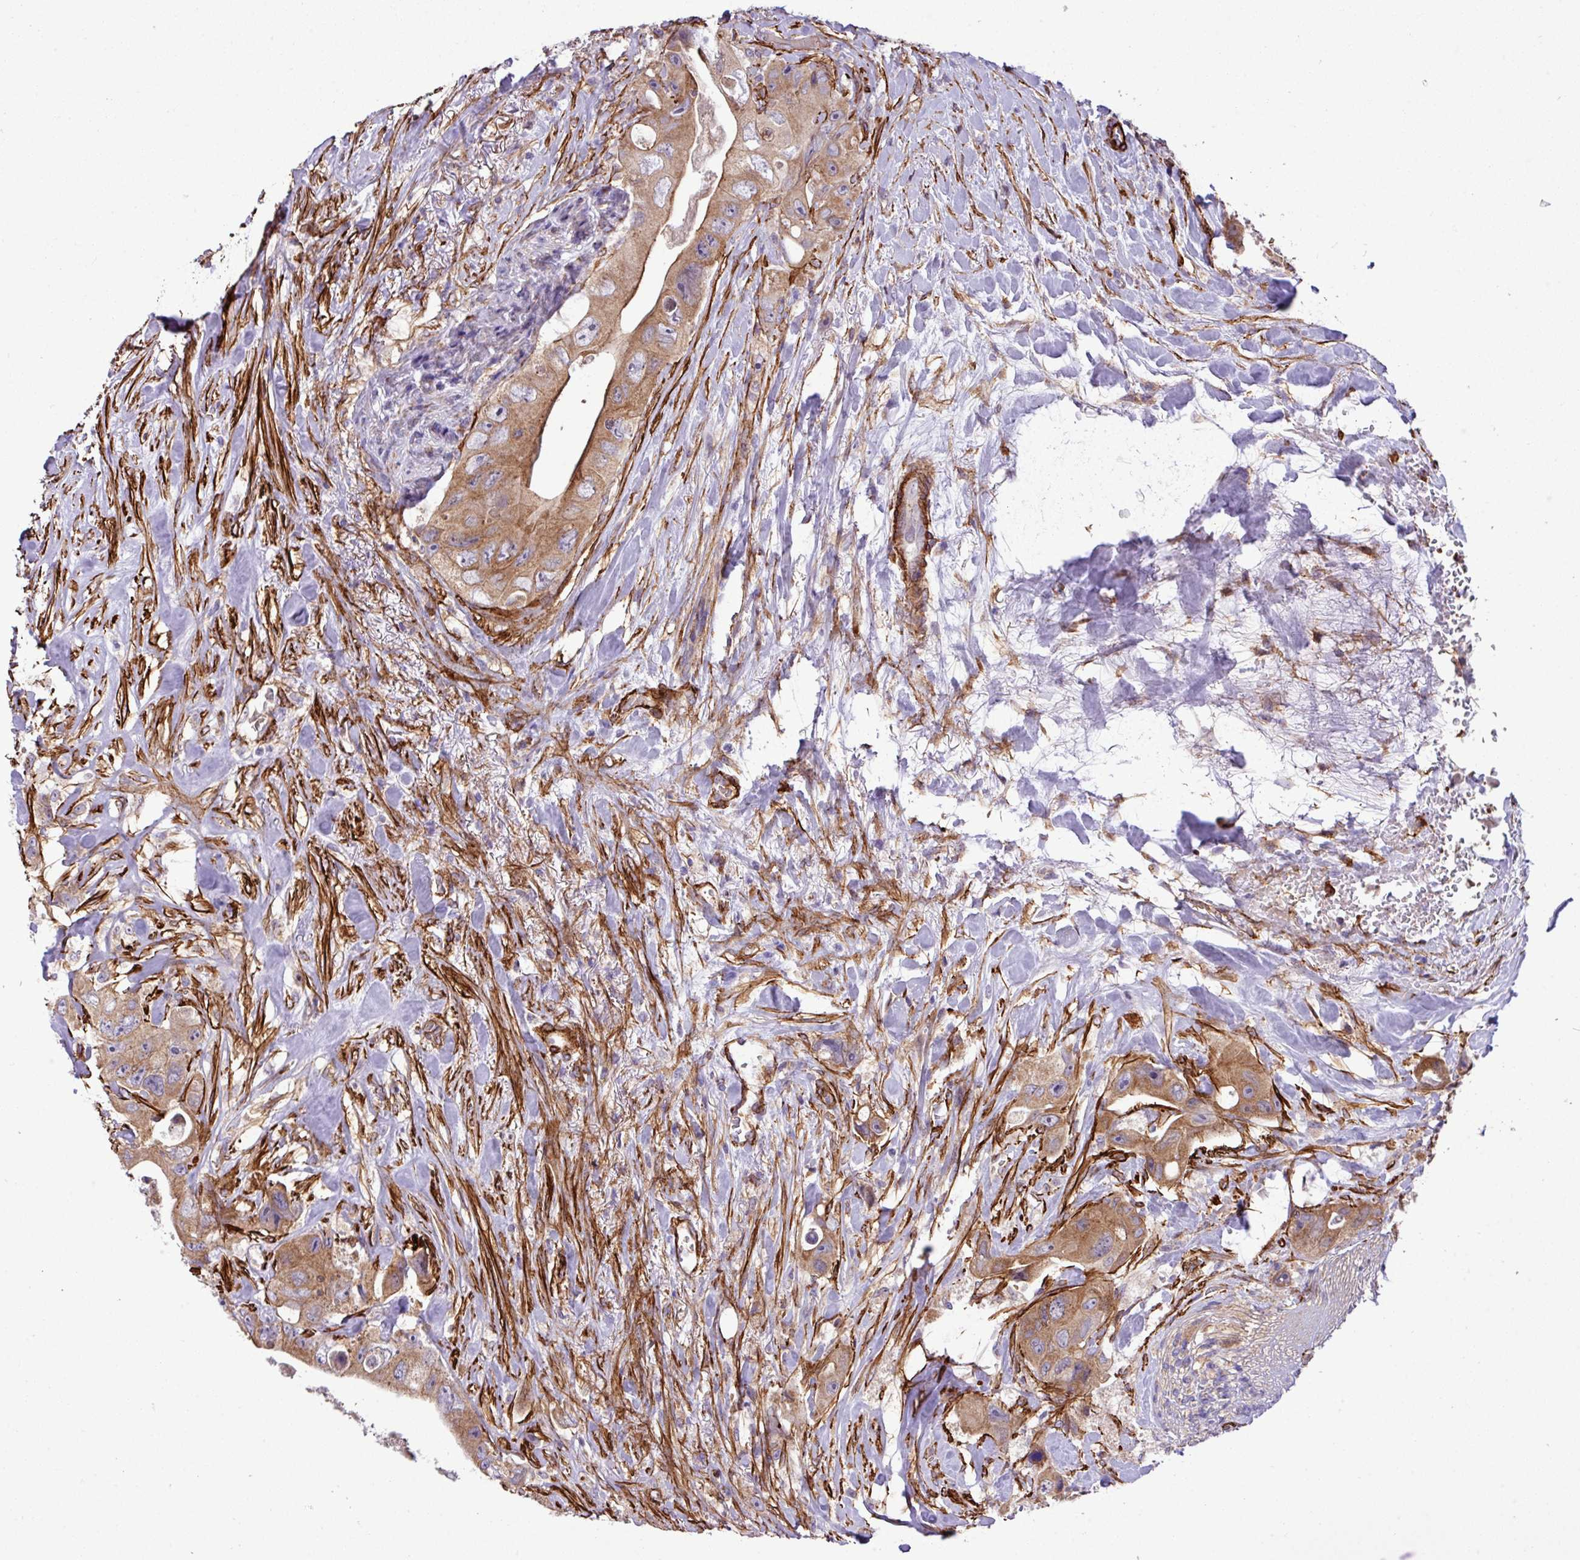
{"staining": {"intensity": "moderate", "quantity": ">75%", "location": "cytoplasmic/membranous"}, "tissue": "colorectal cancer", "cell_type": "Tumor cells", "image_type": "cancer", "snomed": [{"axis": "morphology", "description": "Adenocarcinoma, NOS"}, {"axis": "topography", "description": "Colon"}], "caption": "The photomicrograph shows staining of colorectal cancer (adenocarcinoma), revealing moderate cytoplasmic/membranous protein positivity (brown color) within tumor cells. (DAB (3,3'-diaminobenzidine) IHC, brown staining for protein, blue staining for nuclei).", "gene": "FAM47E", "patient": {"sex": "female", "age": 46}}